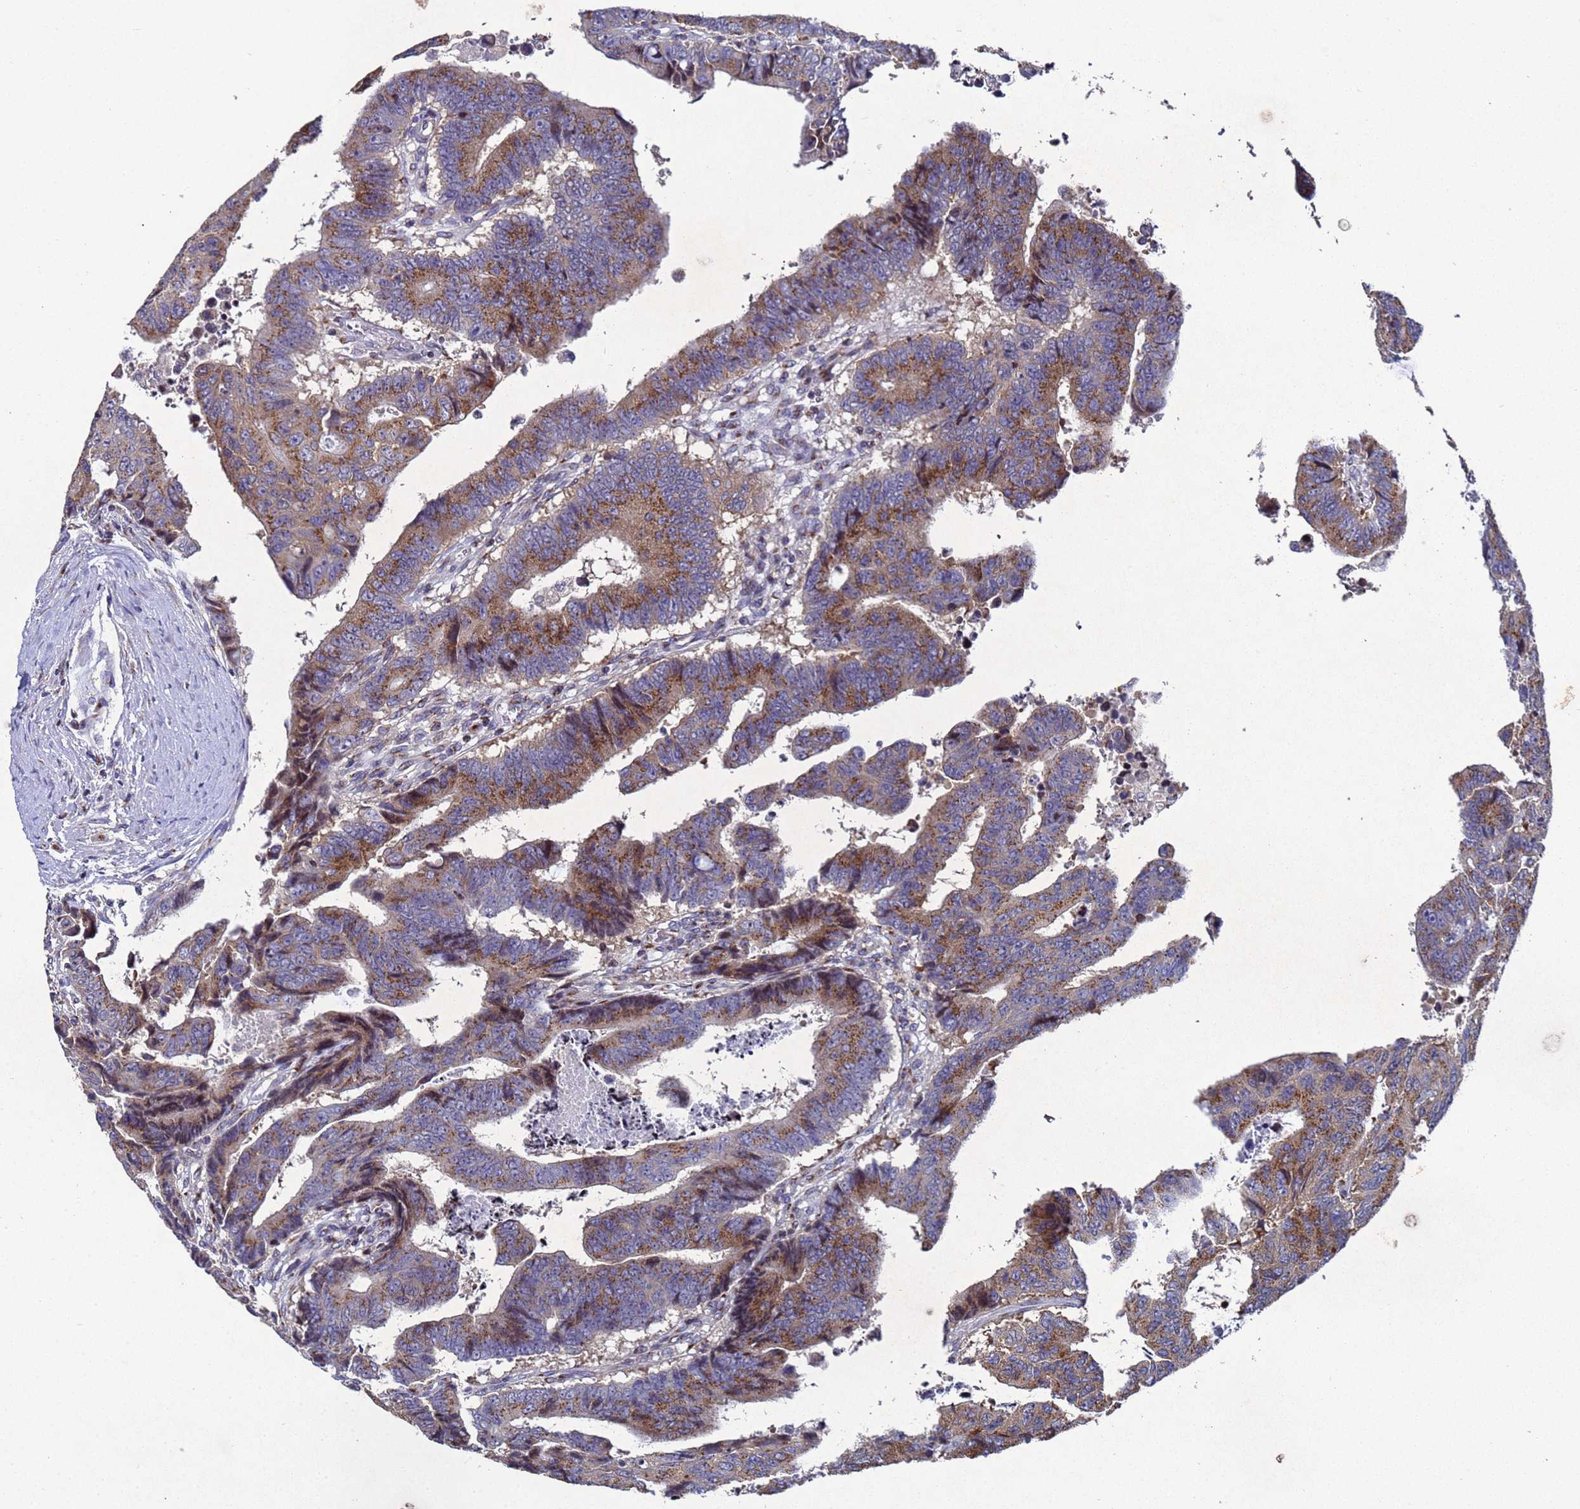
{"staining": {"intensity": "moderate", "quantity": ">75%", "location": "cytoplasmic/membranous"}, "tissue": "colorectal cancer", "cell_type": "Tumor cells", "image_type": "cancer", "snomed": [{"axis": "morphology", "description": "Adenocarcinoma, NOS"}, {"axis": "topography", "description": "Rectum"}], "caption": "DAB immunohistochemical staining of colorectal adenocarcinoma displays moderate cytoplasmic/membranous protein staining in about >75% of tumor cells. (DAB IHC with brightfield microscopy, high magnification).", "gene": "NSUN6", "patient": {"sex": "male", "age": 84}}